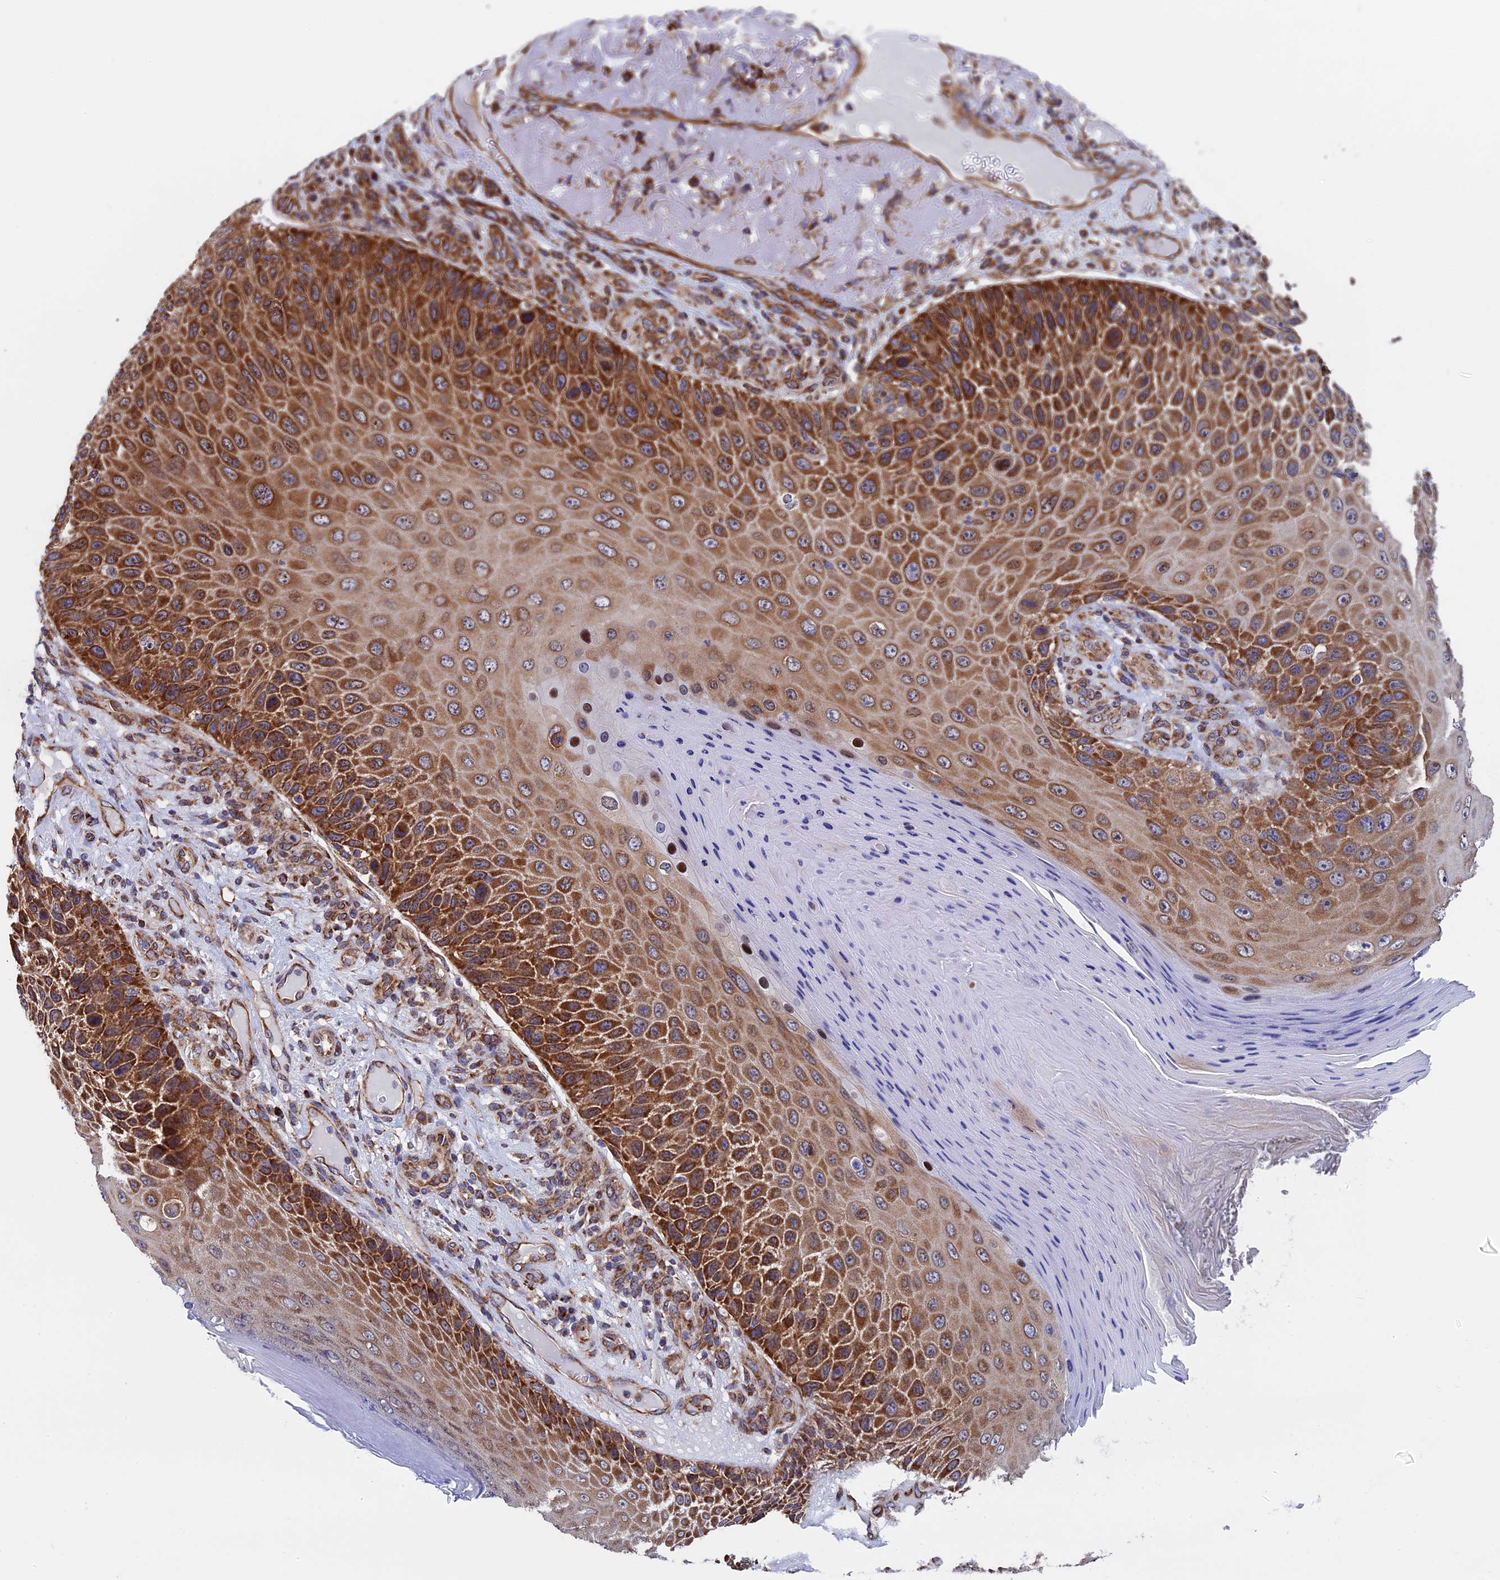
{"staining": {"intensity": "strong", "quantity": ">75%", "location": "cytoplasmic/membranous"}, "tissue": "skin cancer", "cell_type": "Tumor cells", "image_type": "cancer", "snomed": [{"axis": "morphology", "description": "Squamous cell carcinoma, NOS"}, {"axis": "topography", "description": "Skin"}], "caption": "Human squamous cell carcinoma (skin) stained with a brown dye exhibits strong cytoplasmic/membranous positive staining in approximately >75% of tumor cells.", "gene": "SLC9A5", "patient": {"sex": "female", "age": 88}}